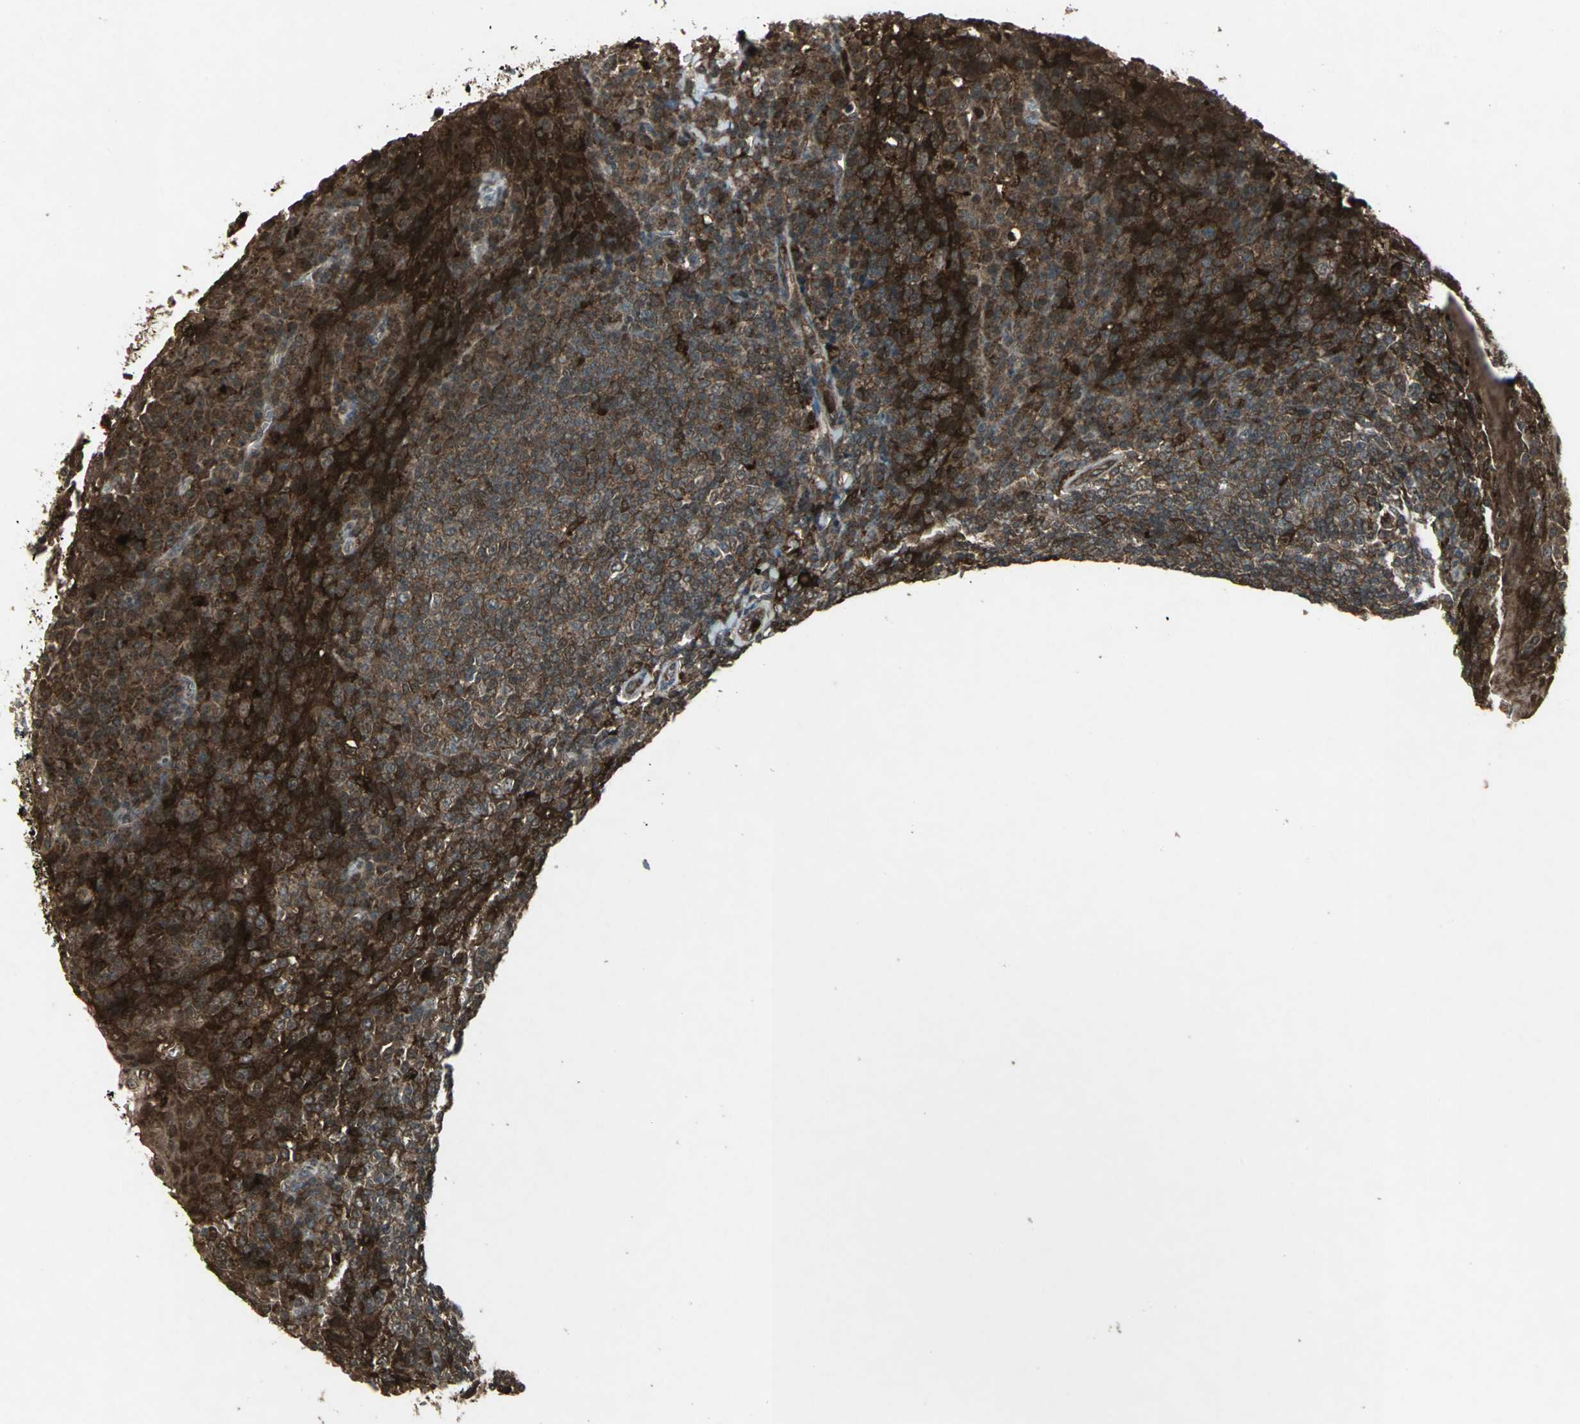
{"staining": {"intensity": "strong", "quantity": "<25%", "location": "cytoplasmic/membranous"}, "tissue": "tonsil", "cell_type": "Germinal center cells", "image_type": "normal", "snomed": [{"axis": "morphology", "description": "Normal tissue, NOS"}, {"axis": "topography", "description": "Tonsil"}], "caption": "Immunohistochemistry image of unremarkable human tonsil stained for a protein (brown), which shows medium levels of strong cytoplasmic/membranous positivity in approximately <25% of germinal center cells.", "gene": "PYCARD", "patient": {"sex": "male", "age": 31}}